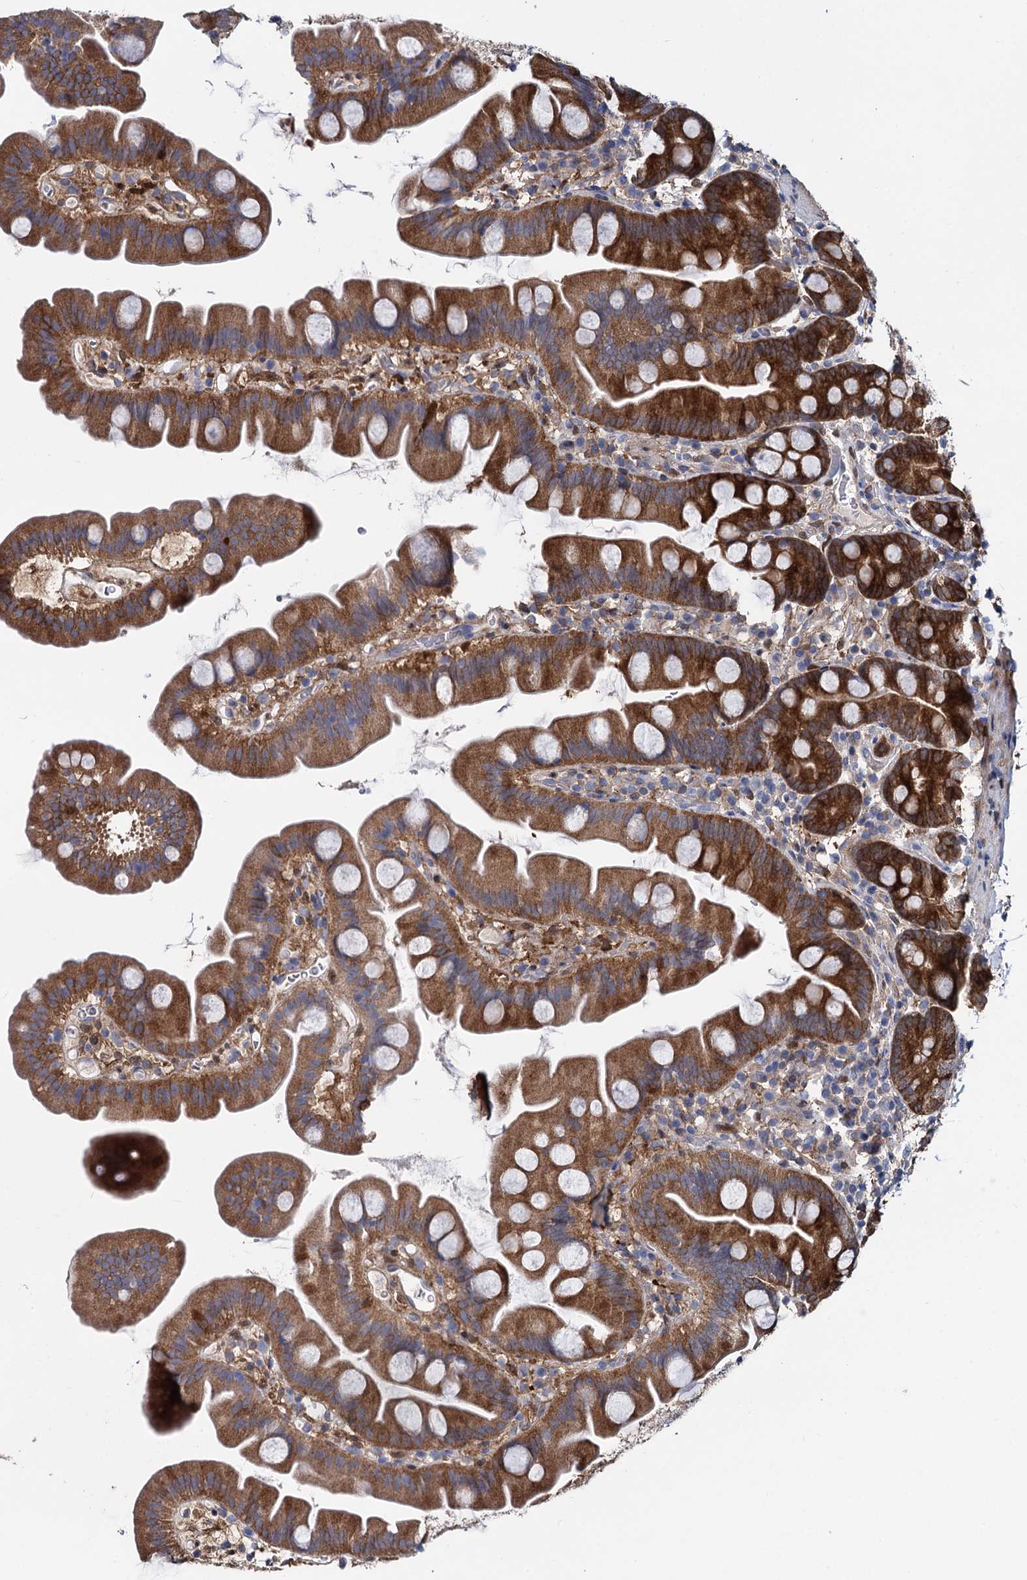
{"staining": {"intensity": "moderate", "quantity": ">75%", "location": "cytoplasmic/membranous"}, "tissue": "small intestine", "cell_type": "Glandular cells", "image_type": "normal", "snomed": [{"axis": "morphology", "description": "Normal tissue, NOS"}, {"axis": "topography", "description": "Small intestine"}], "caption": "DAB (3,3'-diaminobenzidine) immunohistochemical staining of normal human small intestine shows moderate cytoplasmic/membranous protein positivity in approximately >75% of glandular cells. The staining was performed using DAB (3,3'-diaminobenzidine) to visualize the protein expression in brown, while the nuclei were stained in blue with hematoxylin (Magnification: 20x).", "gene": "GSTM3", "patient": {"sex": "female", "age": 68}}